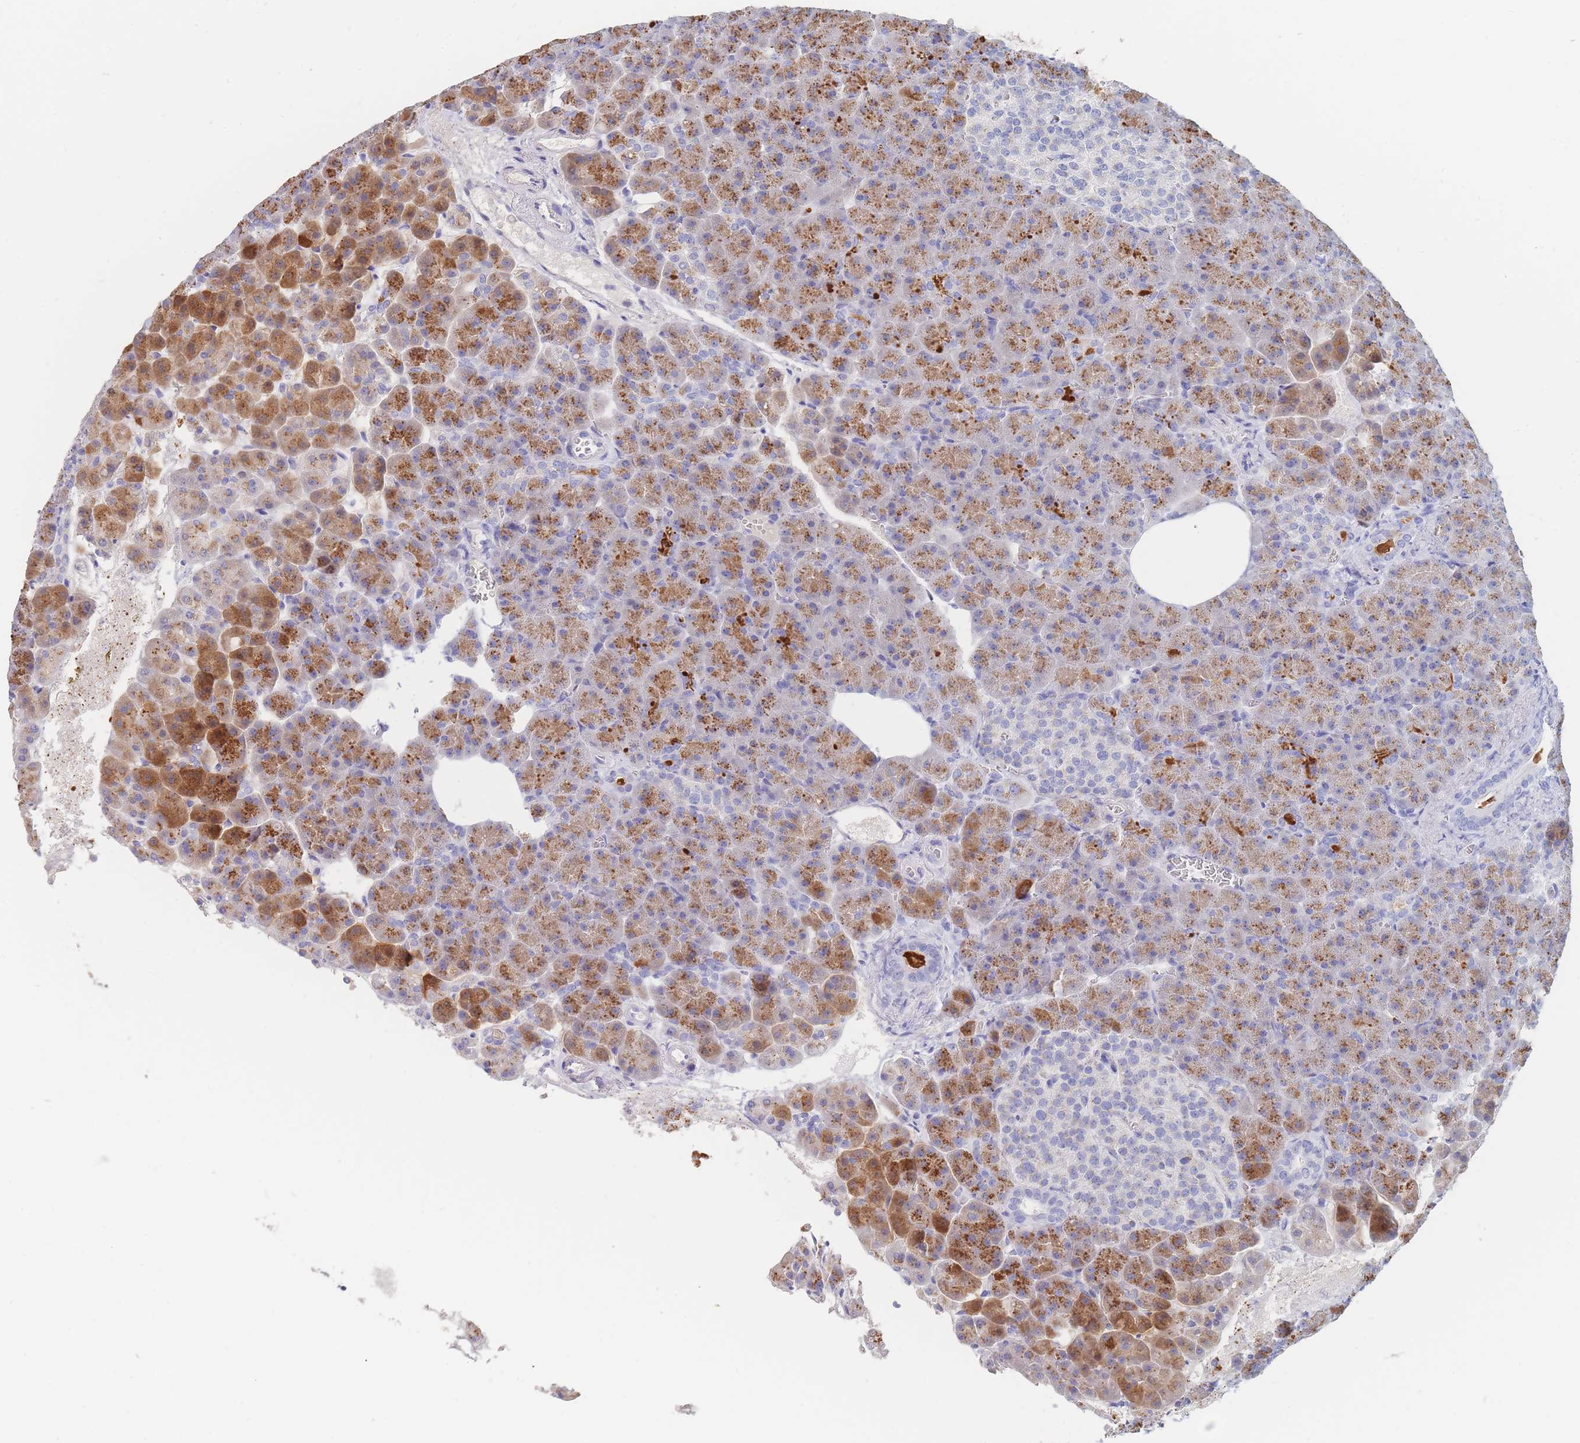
{"staining": {"intensity": "strong", "quantity": ">75%", "location": "cytoplasmic/membranous"}, "tissue": "pancreas", "cell_type": "Exocrine glandular cells", "image_type": "normal", "snomed": [{"axis": "morphology", "description": "Normal tissue, NOS"}, {"axis": "topography", "description": "Pancreas"}], "caption": "Exocrine glandular cells exhibit high levels of strong cytoplasmic/membranous positivity in approximately >75% of cells in benign pancreas.", "gene": "SLC25A35", "patient": {"sex": "female", "age": 74}}